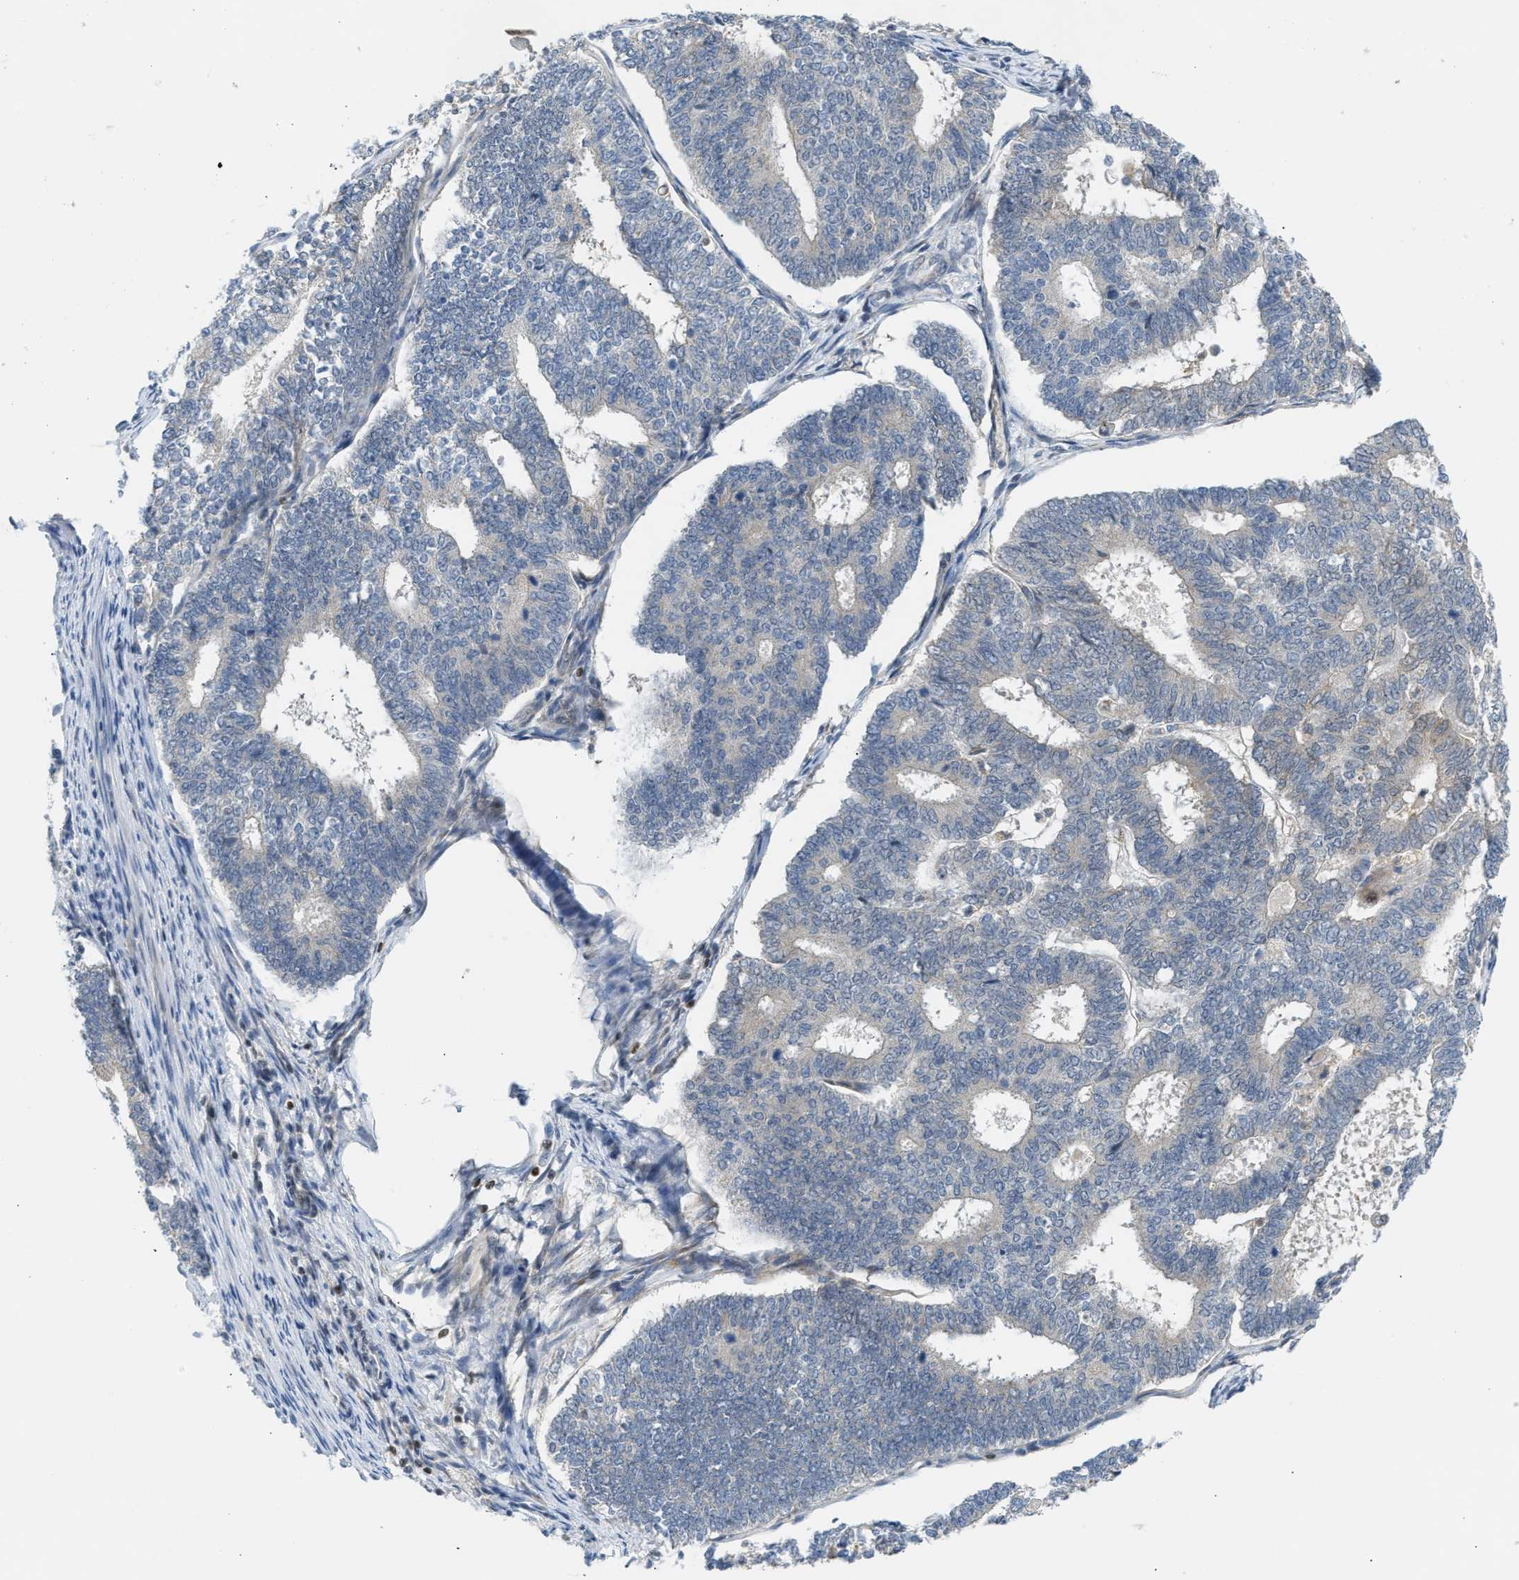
{"staining": {"intensity": "negative", "quantity": "none", "location": "none"}, "tissue": "endometrial cancer", "cell_type": "Tumor cells", "image_type": "cancer", "snomed": [{"axis": "morphology", "description": "Adenocarcinoma, NOS"}, {"axis": "topography", "description": "Endometrium"}], "caption": "Tumor cells are negative for protein expression in human endometrial adenocarcinoma.", "gene": "NPS", "patient": {"sex": "female", "age": 70}}